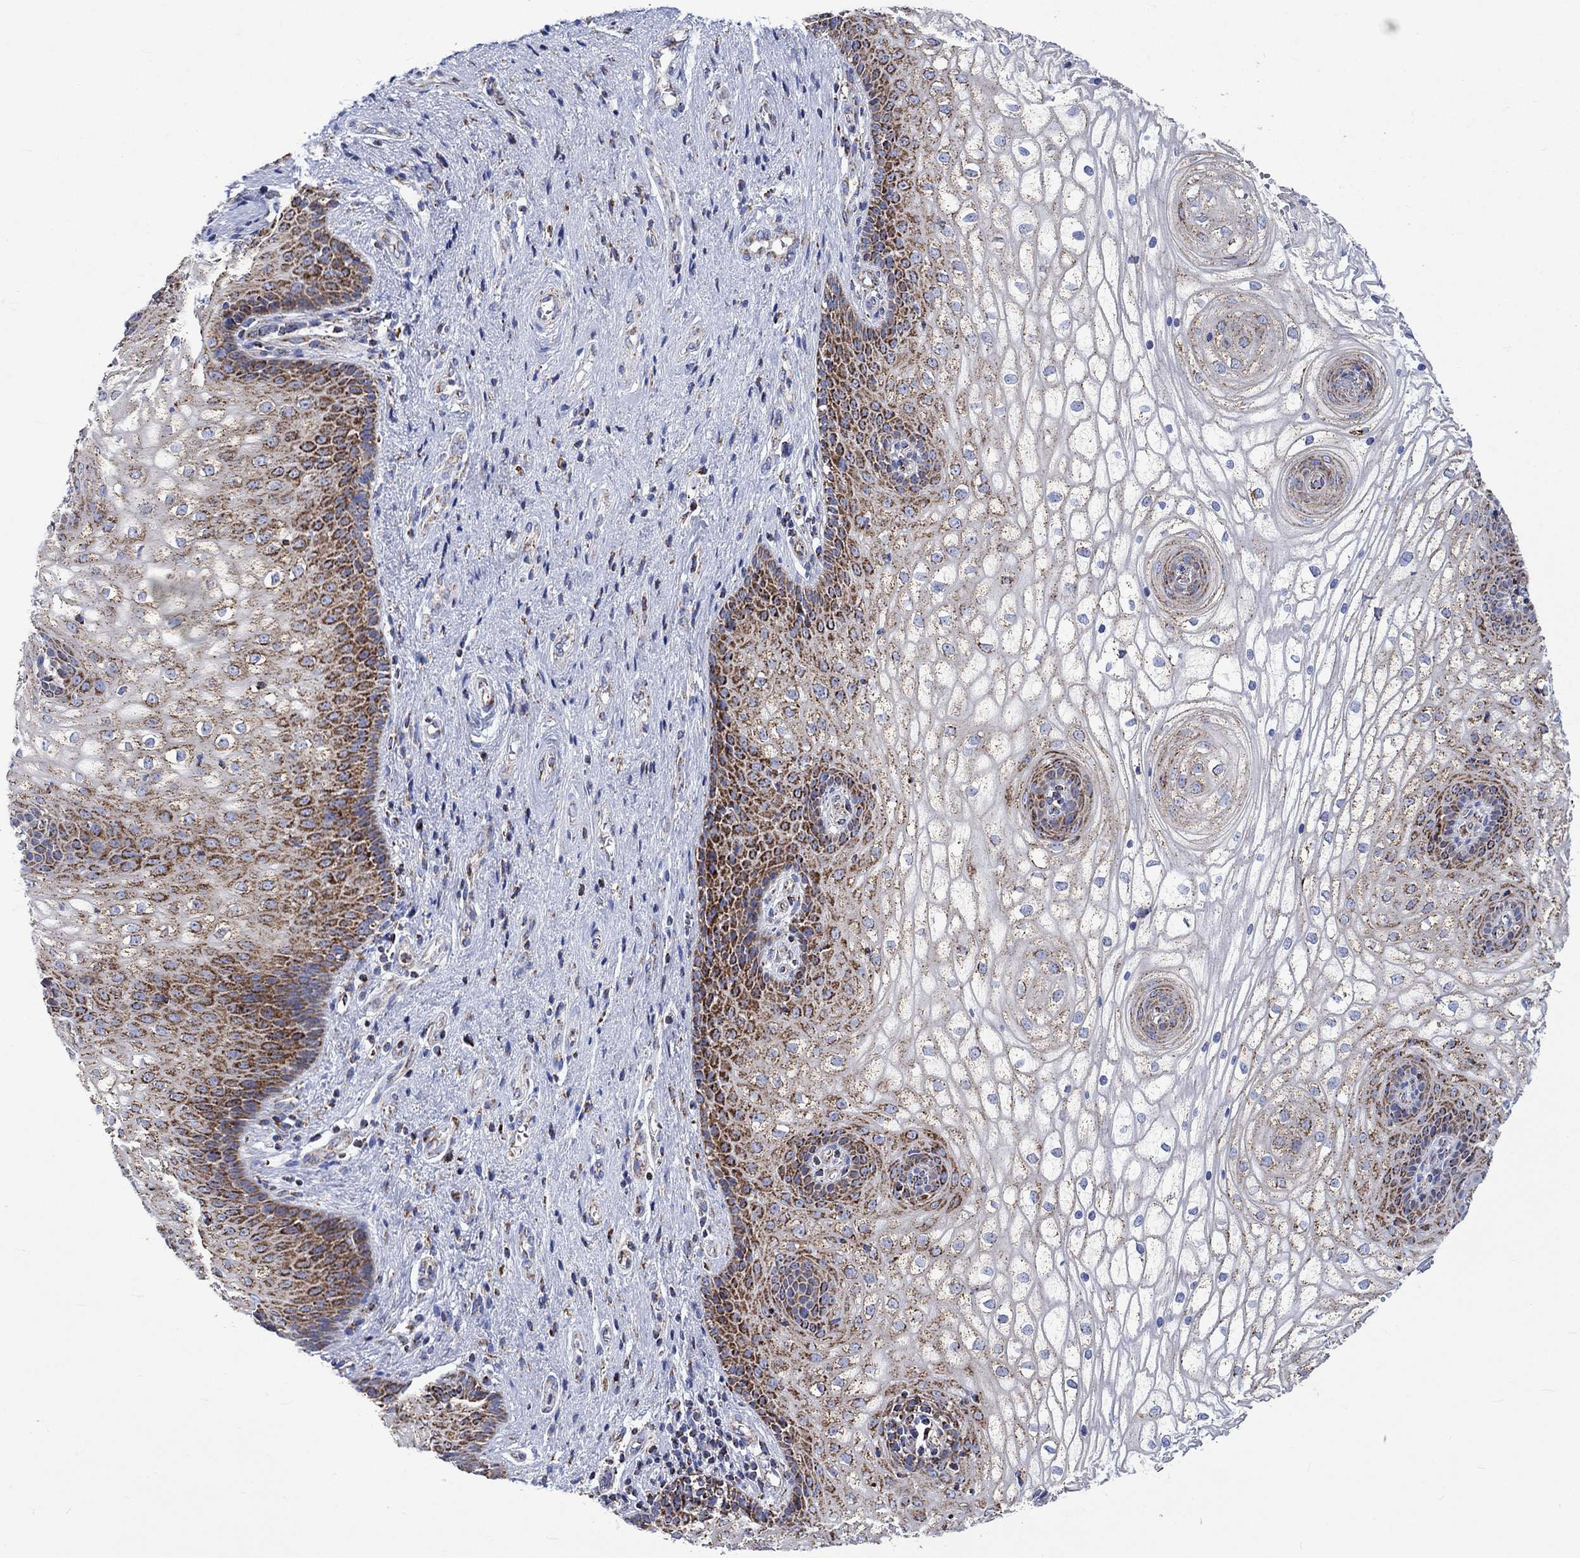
{"staining": {"intensity": "strong", "quantity": "25%-75%", "location": "cytoplasmic/membranous"}, "tissue": "vagina", "cell_type": "Squamous epithelial cells", "image_type": "normal", "snomed": [{"axis": "morphology", "description": "Normal tissue, NOS"}, {"axis": "topography", "description": "Vagina"}], "caption": "The photomicrograph demonstrates immunohistochemical staining of benign vagina. There is strong cytoplasmic/membranous positivity is seen in about 25%-75% of squamous epithelial cells.", "gene": "RCE1", "patient": {"sex": "female", "age": 34}}